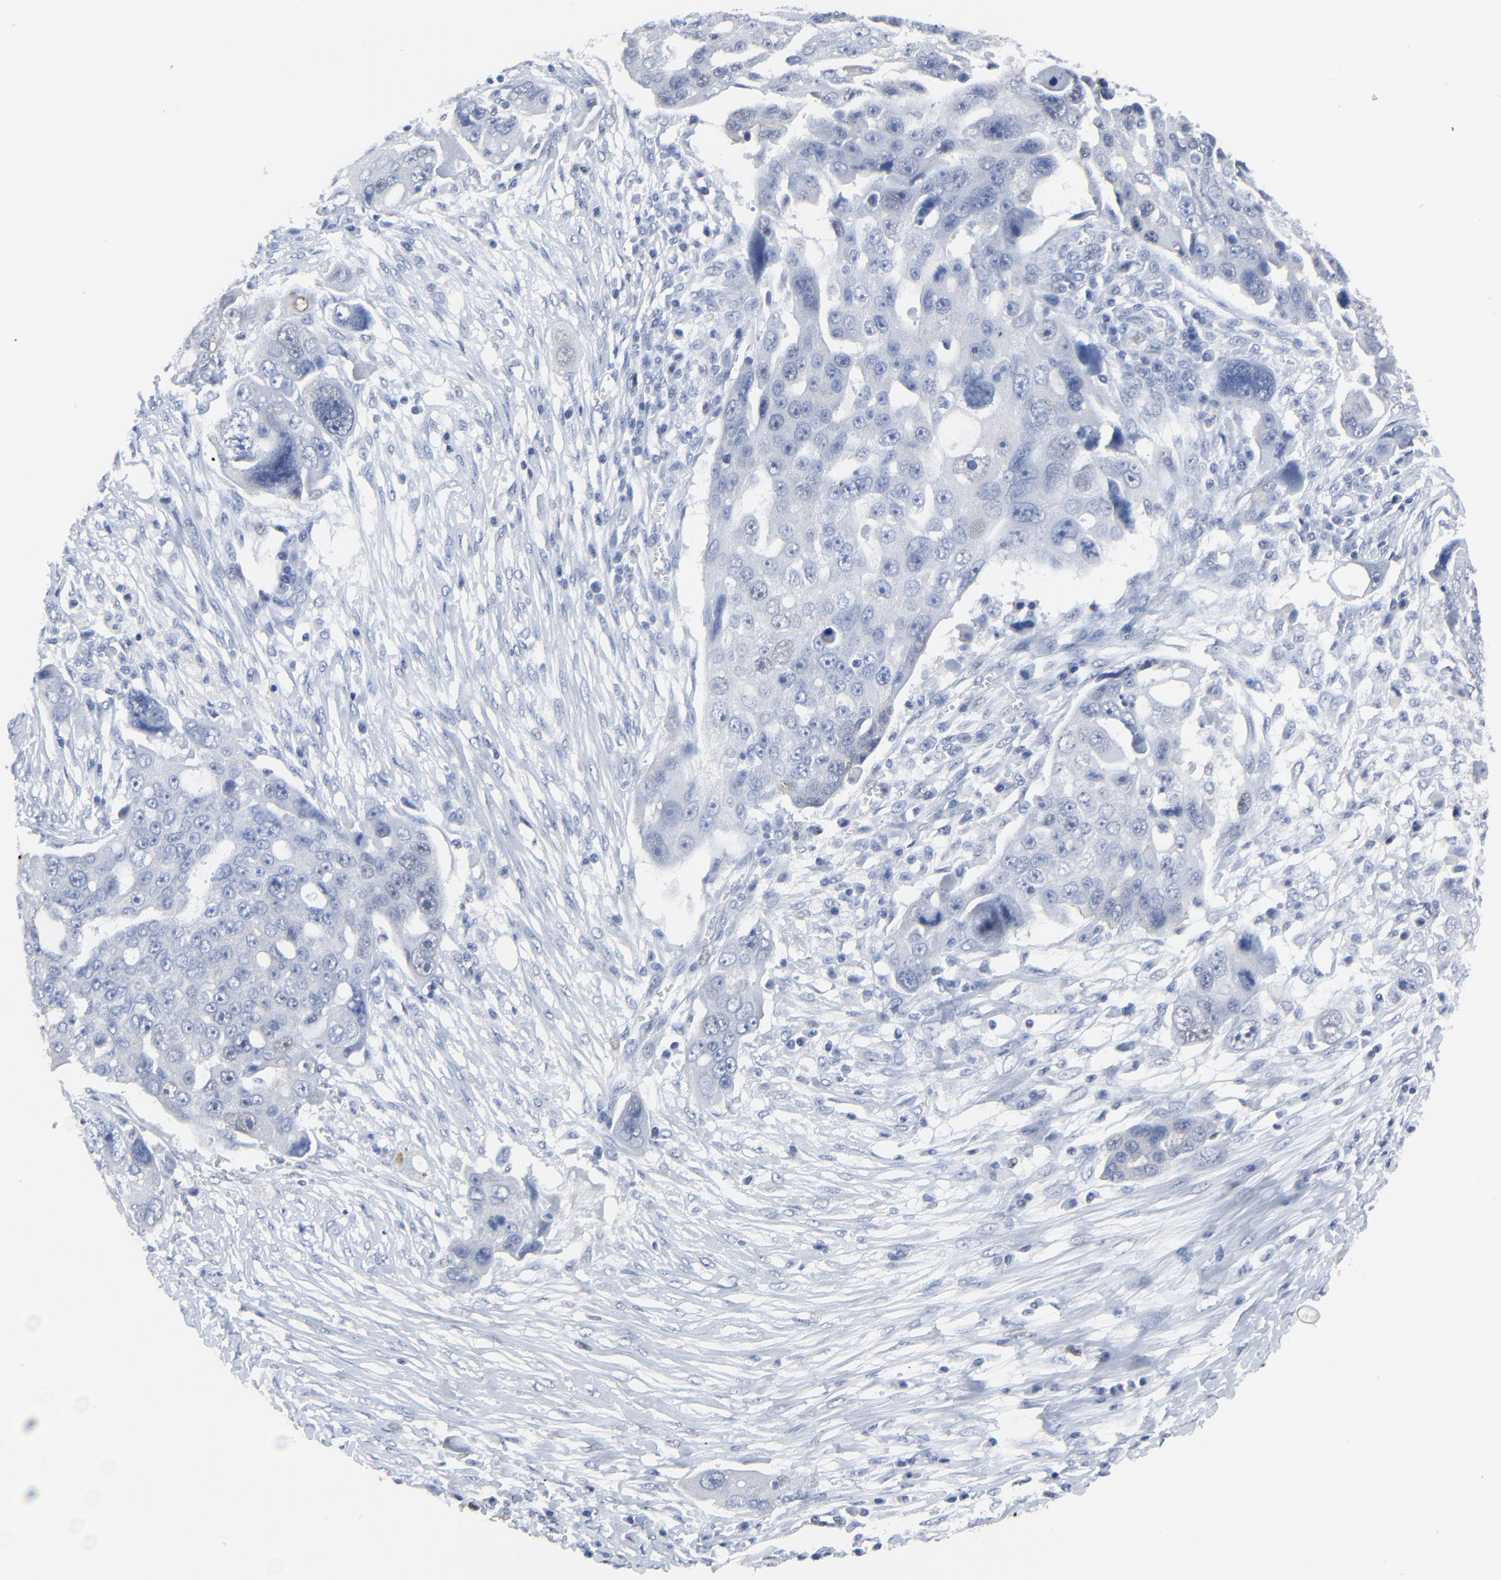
{"staining": {"intensity": "negative", "quantity": "none", "location": "none"}, "tissue": "ovarian cancer", "cell_type": "Tumor cells", "image_type": "cancer", "snomed": [{"axis": "morphology", "description": "Carcinoma, endometroid"}, {"axis": "topography", "description": "Ovary"}], "caption": "A histopathology image of ovarian cancer stained for a protein reveals no brown staining in tumor cells.", "gene": "BIRC3", "patient": {"sex": "female", "age": 75}}